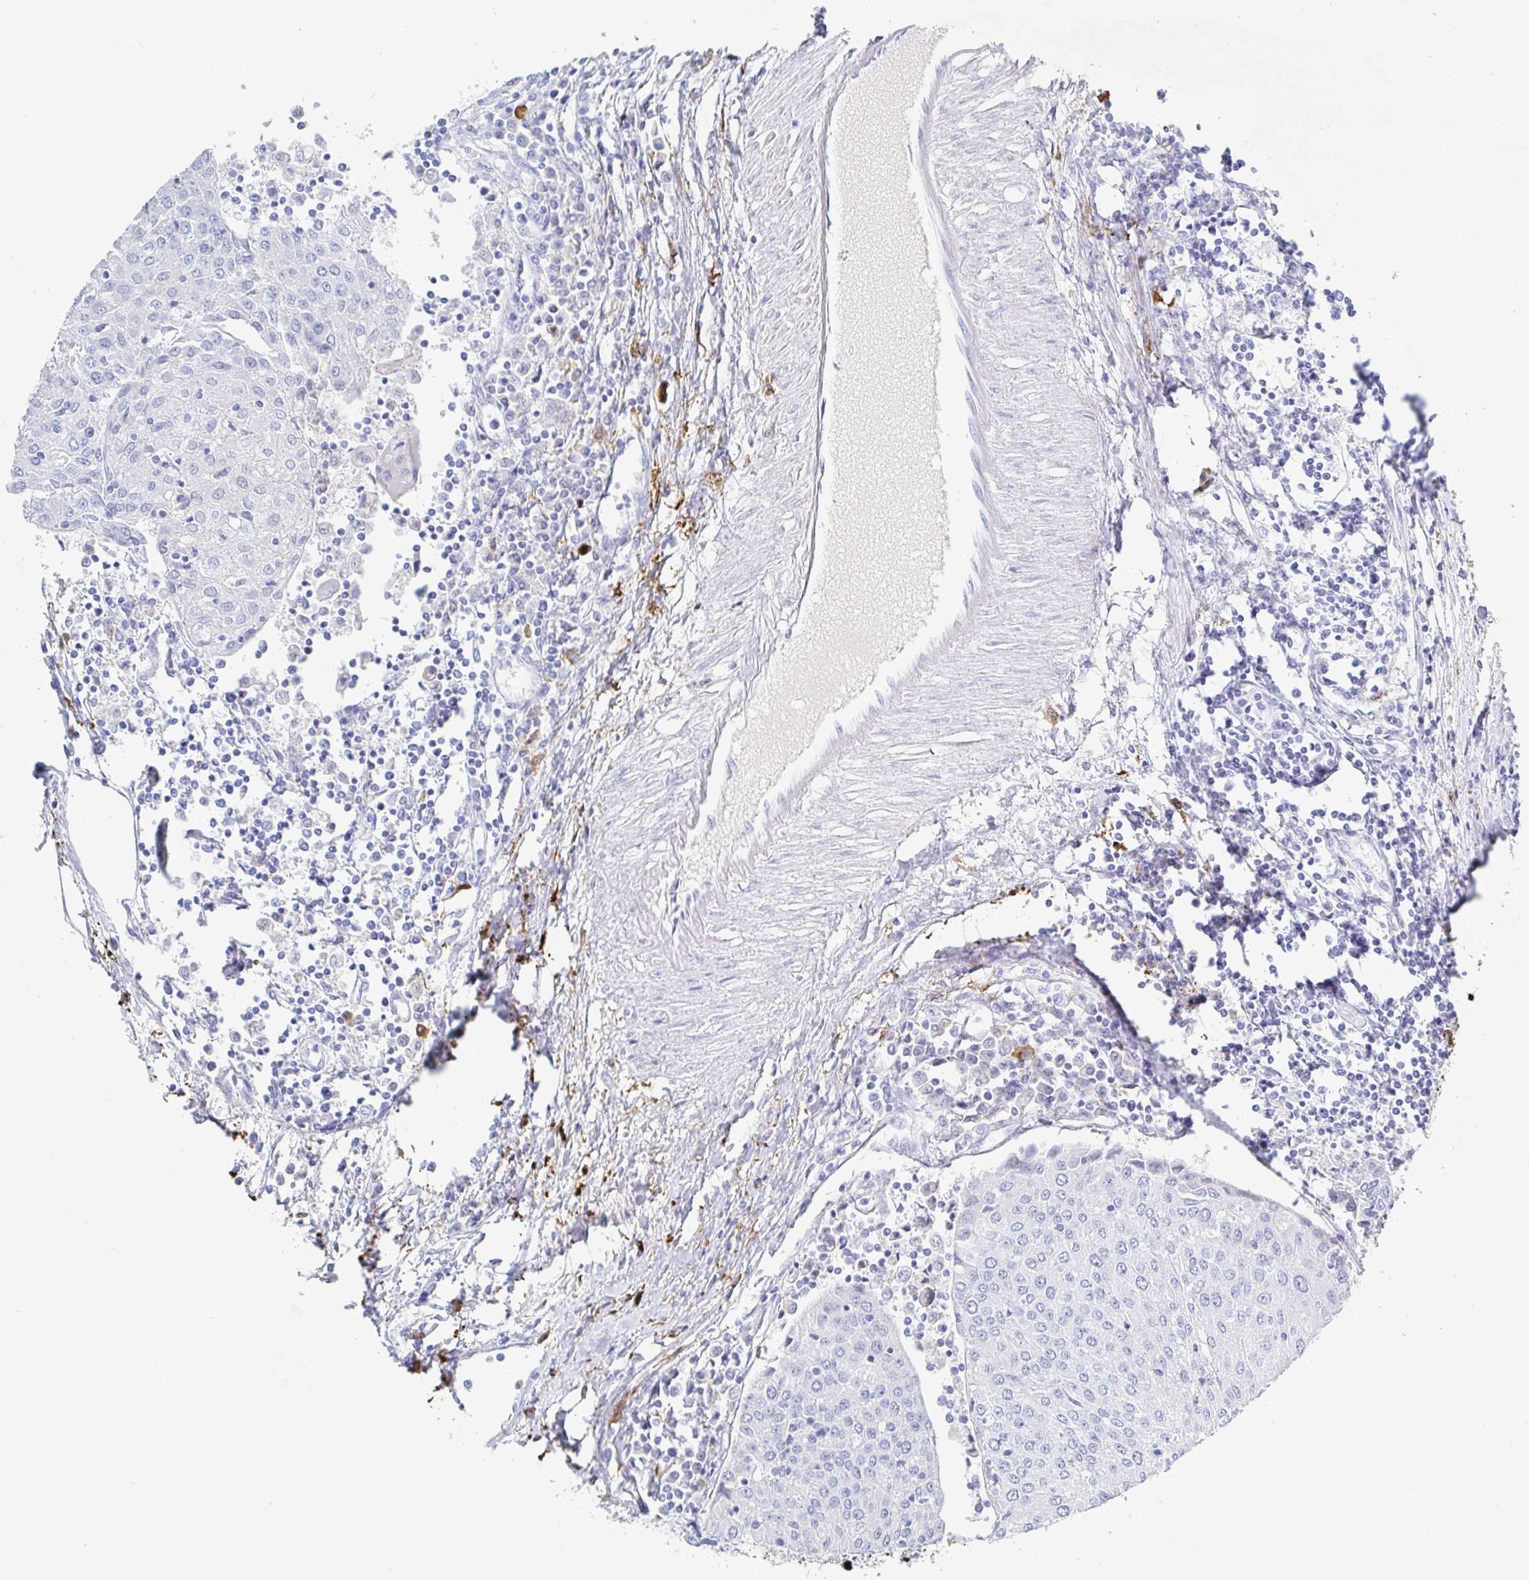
{"staining": {"intensity": "negative", "quantity": "none", "location": "none"}, "tissue": "urothelial cancer", "cell_type": "Tumor cells", "image_type": "cancer", "snomed": [{"axis": "morphology", "description": "Urothelial carcinoma, High grade"}, {"axis": "topography", "description": "Urinary bladder"}], "caption": "The image displays no significant positivity in tumor cells of urothelial cancer. (DAB (3,3'-diaminobenzidine) immunohistochemistry (IHC) with hematoxylin counter stain).", "gene": "OR2A4", "patient": {"sex": "female", "age": 85}}